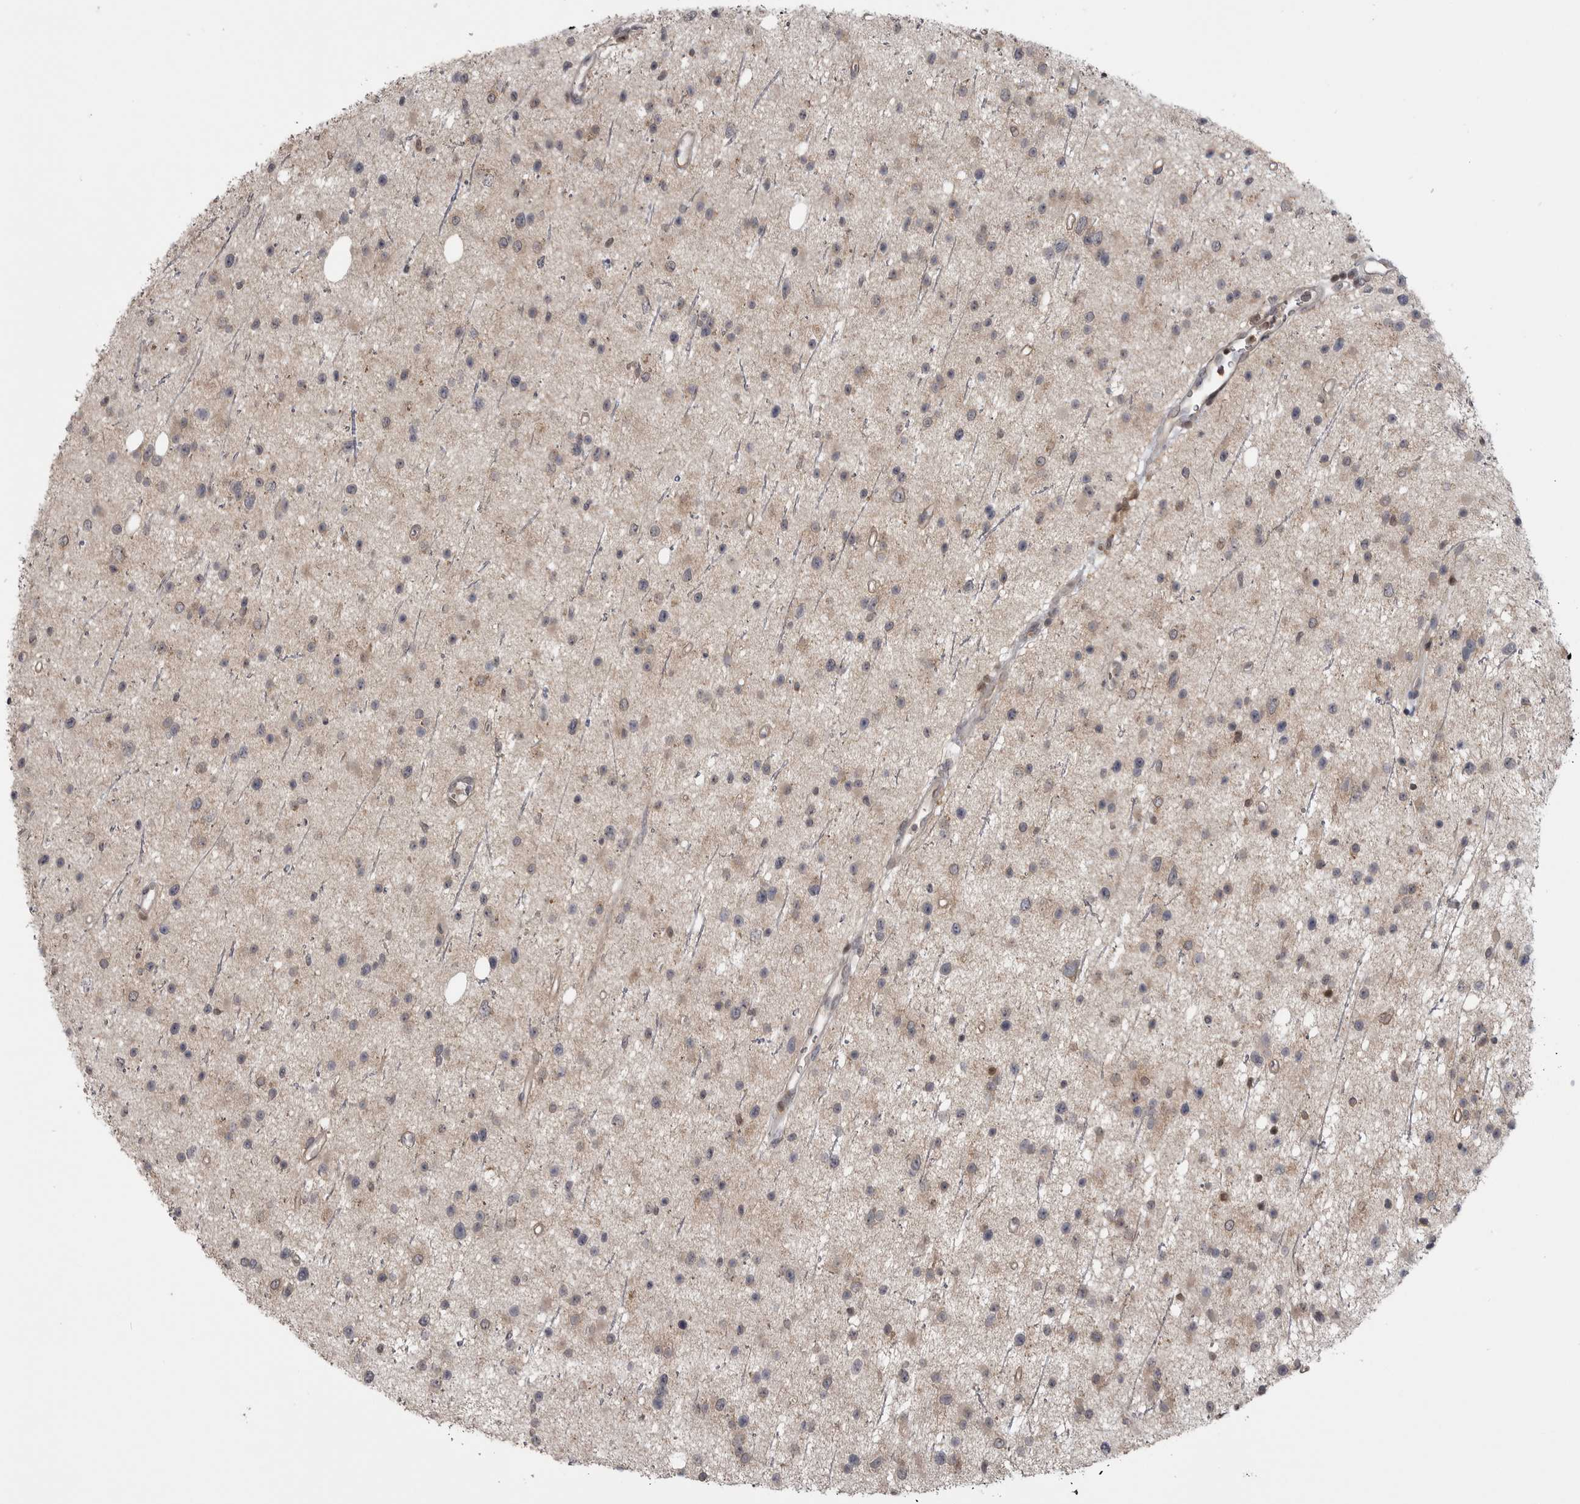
{"staining": {"intensity": "weak", "quantity": "25%-75%", "location": "cytoplasmic/membranous"}, "tissue": "glioma", "cell_type": "Tumor cells", "image_type": "cancer", "snomed": [{"axis": "morphology", "description": "Glioma, malignant, Low grade"}, {"axis": "topography", "description": "Cerebral cortex"}], "caption": "Weak cytoplasmic/membranous staining is appreciated in about 25%-75% of tumor cells in glioma. (DAB (3,3'-diaminobenzidine) = brown stain, brightfield microscopy at high magnification).", "gene": "MAPK13", "patient": {"sex": "female", "age": 39}}